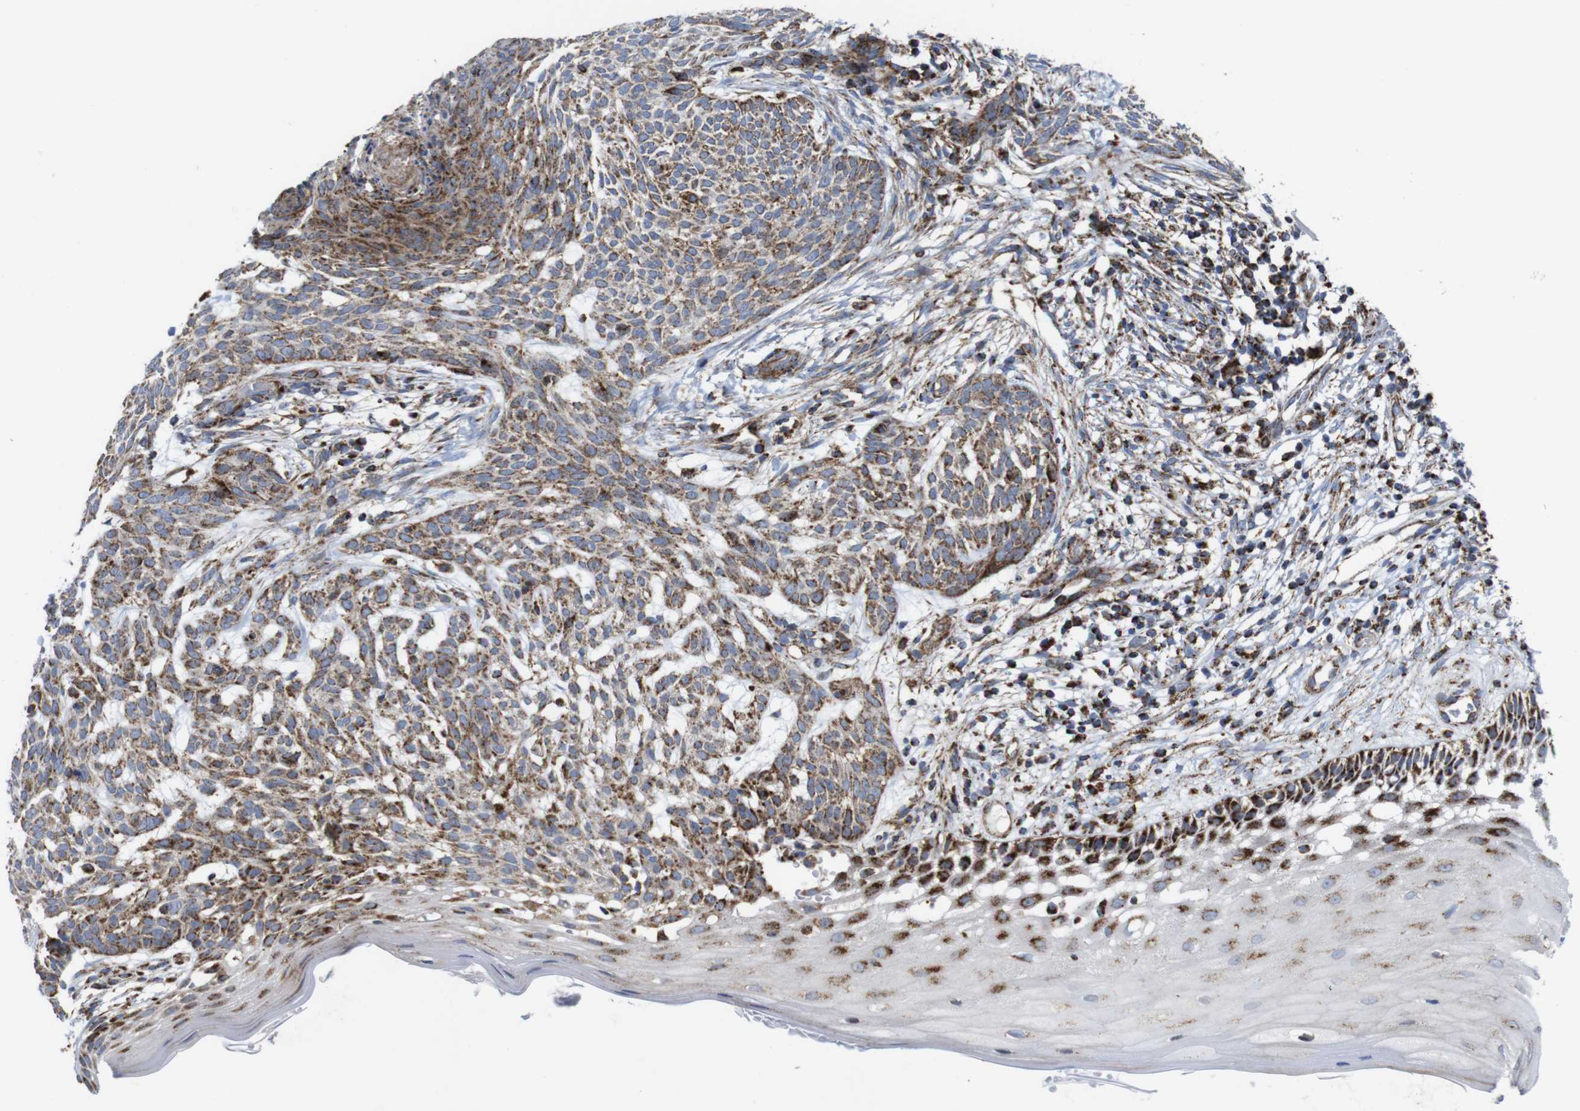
{"staining": {"intensity": "moderate", "quantity": ">75%", "location": "cytoplasmic/membranous"}, "tissue": "skin cancer", "cell_type": "Tumor cells", "image_type": "cancer", "snomed": [{"axis": "morphology", "description": "Basal cell carcinoma"}, {"axis": "topography", "description": "Skin"}], "caption": "Skin basal cell carcinoma was stained to show a protein in brown. There is medium levels of moderate cytoplasmic/membranous positivity in about >75% of tumor cells.", "gene": "TMEM192", "patient": {"sex": "female", "age": 59}}